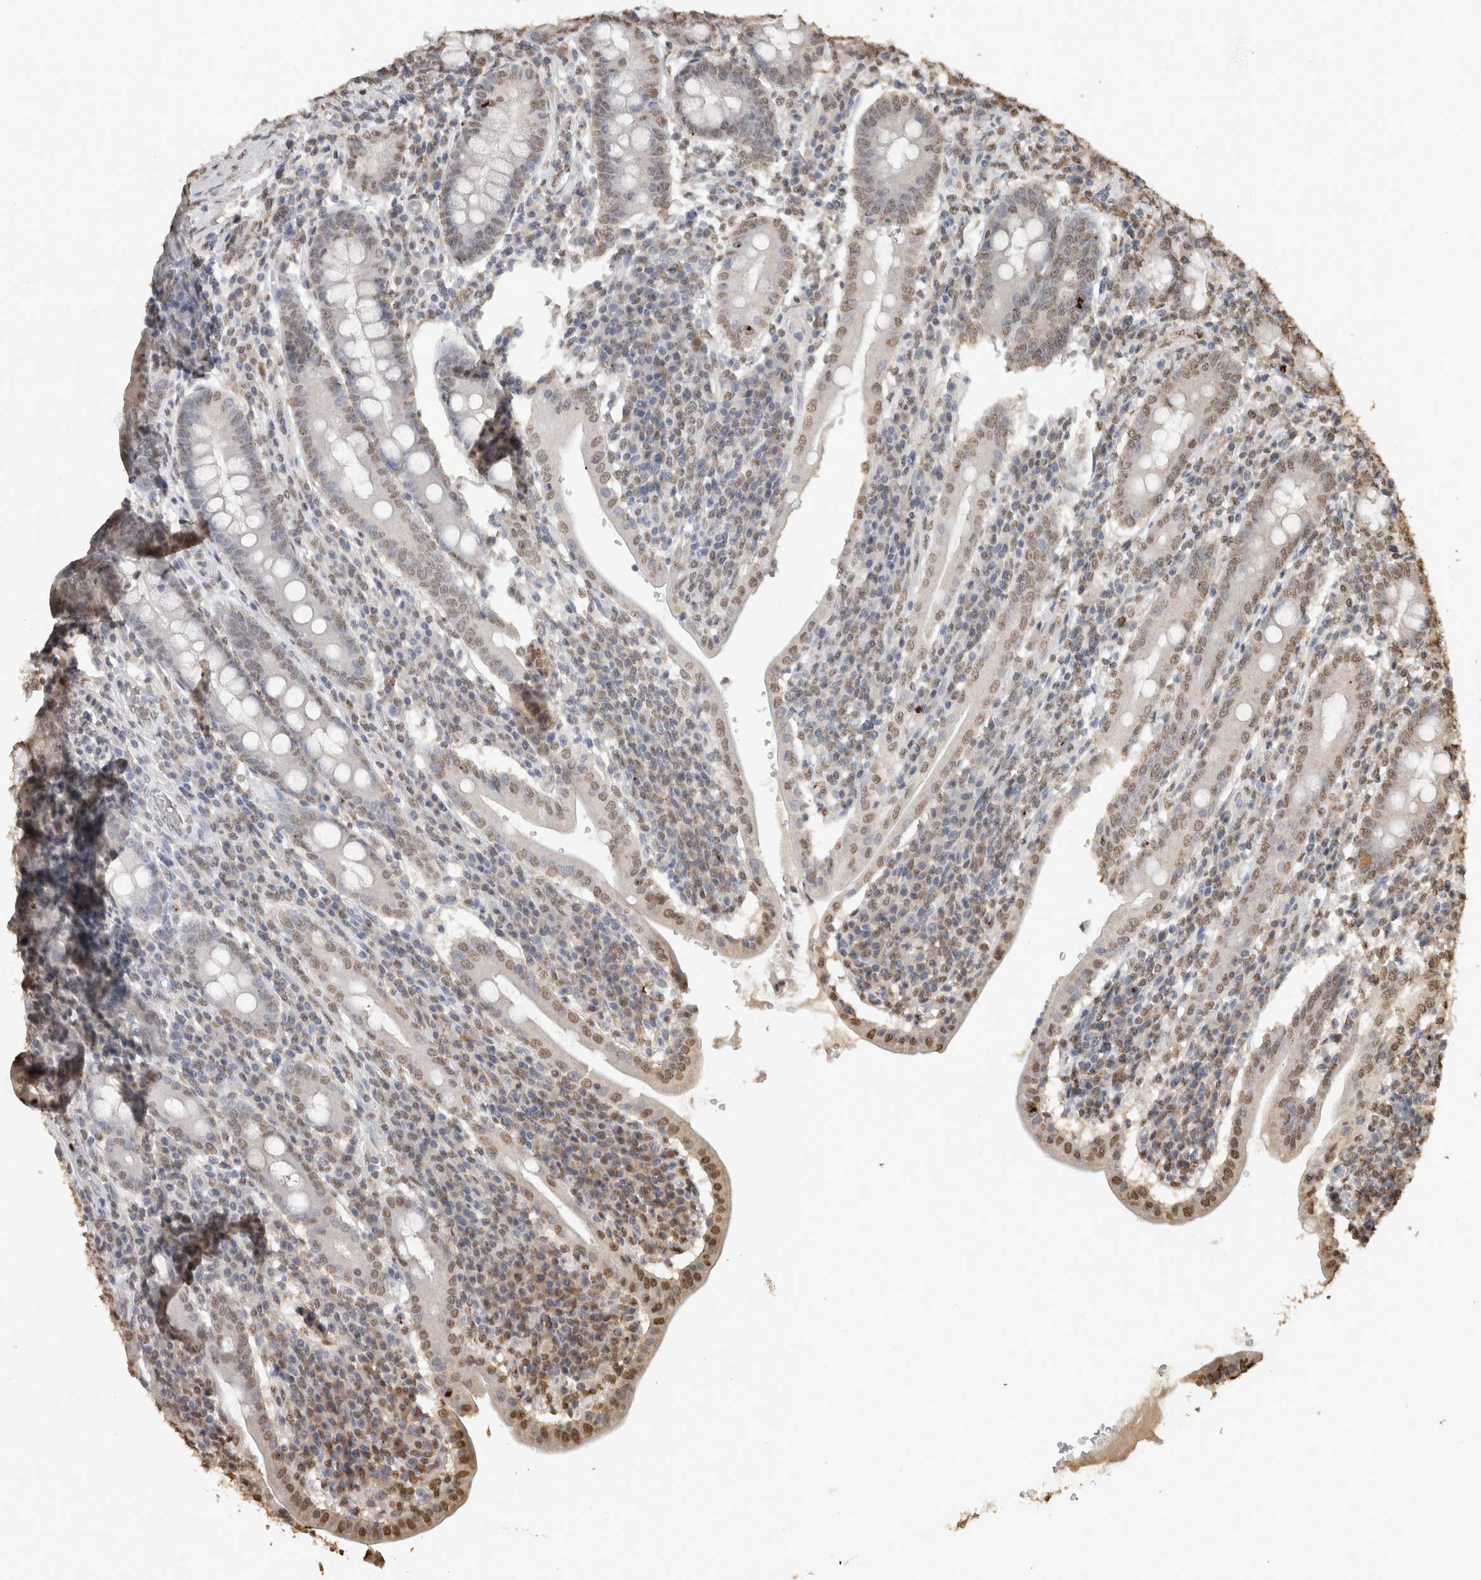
{"staining": {"intensity": "moderate", "quantity": "<25%", "location": "nuclear"}, "tissue": "duodenum", "cell_type": "Glandular cells", "image_type": "normal", "snomed": [{"axis": "morphology", "description": "Normal tissue, NOS"}, {"axis": "morphology", "description": "Adenocarcinoma, NOS"}, {"axis": "topography", "description": "Pancreas"}, {"axis": "topography", "description": "Duodenum"}], "caption": "Duodenum was stained to show a protein in brown. There is low levels of moderate nuclear expression in approximately <25% of glandular cells. The staining was performed using DAB to visualize the protein expression in brown, while the nuclei were stained in blue with hematoxylin (Magnification: 20x).", "gene": "HAND2", "patient": {"sex": "male", "age": 50}}